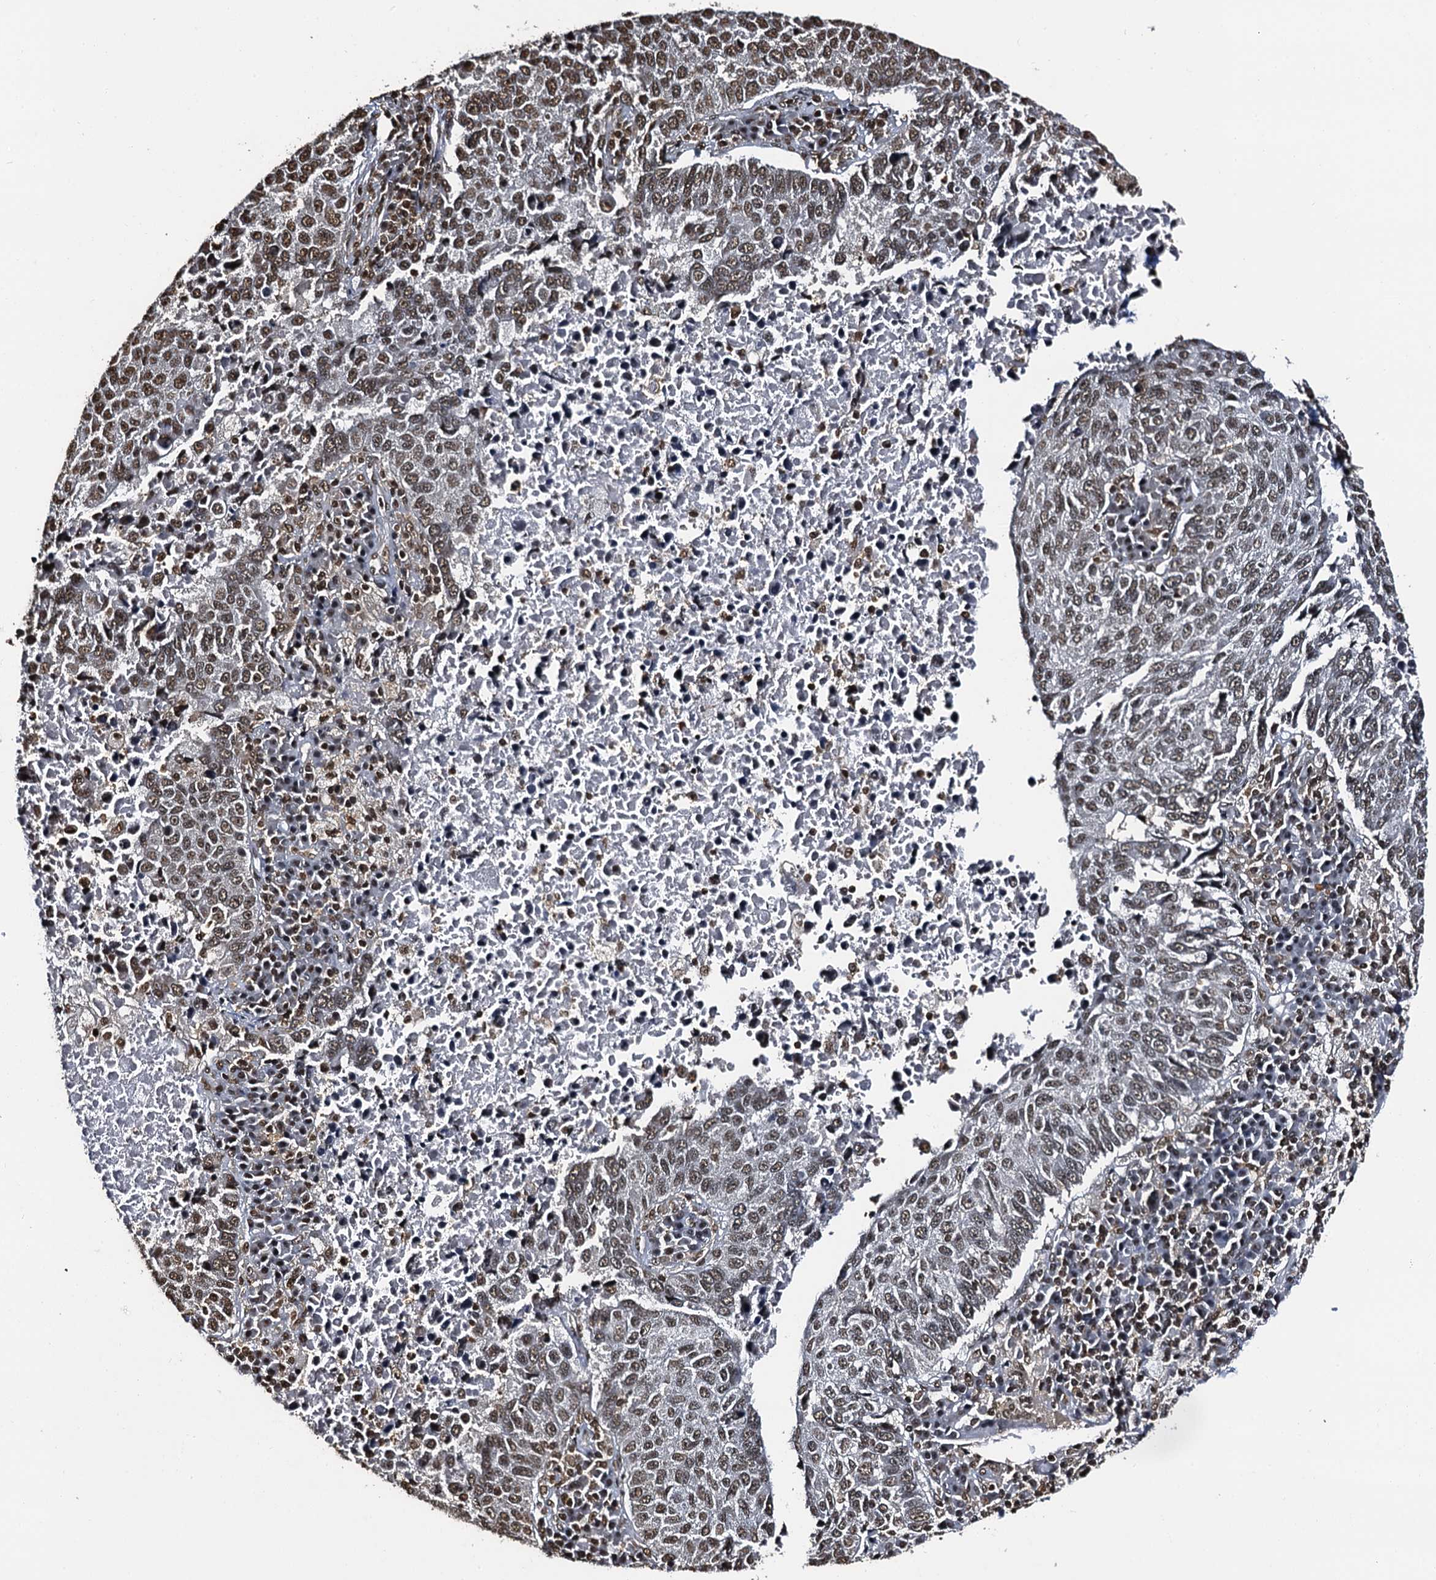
{"staining": {"intensity": "moderate", "quantity": ">75%", "location": "nuclear"}, "tissue": "lung cancer", "cell_type": "Tumor cells", "image_type": "cancer", "snomed": [{"axis": "morphology", "description": "Squamous cell carcinoma, NOS"}, {"axis": "topography", "description": "Lung"}], "caption": "Immunohistochemical staining of lung cancer (squamous cell carcinoma) reveals moderate nuclear protein expression in about >75% of tumor cells.", "gene": "SNRPD2", "patient": {"sex": "male", "age": 73}}